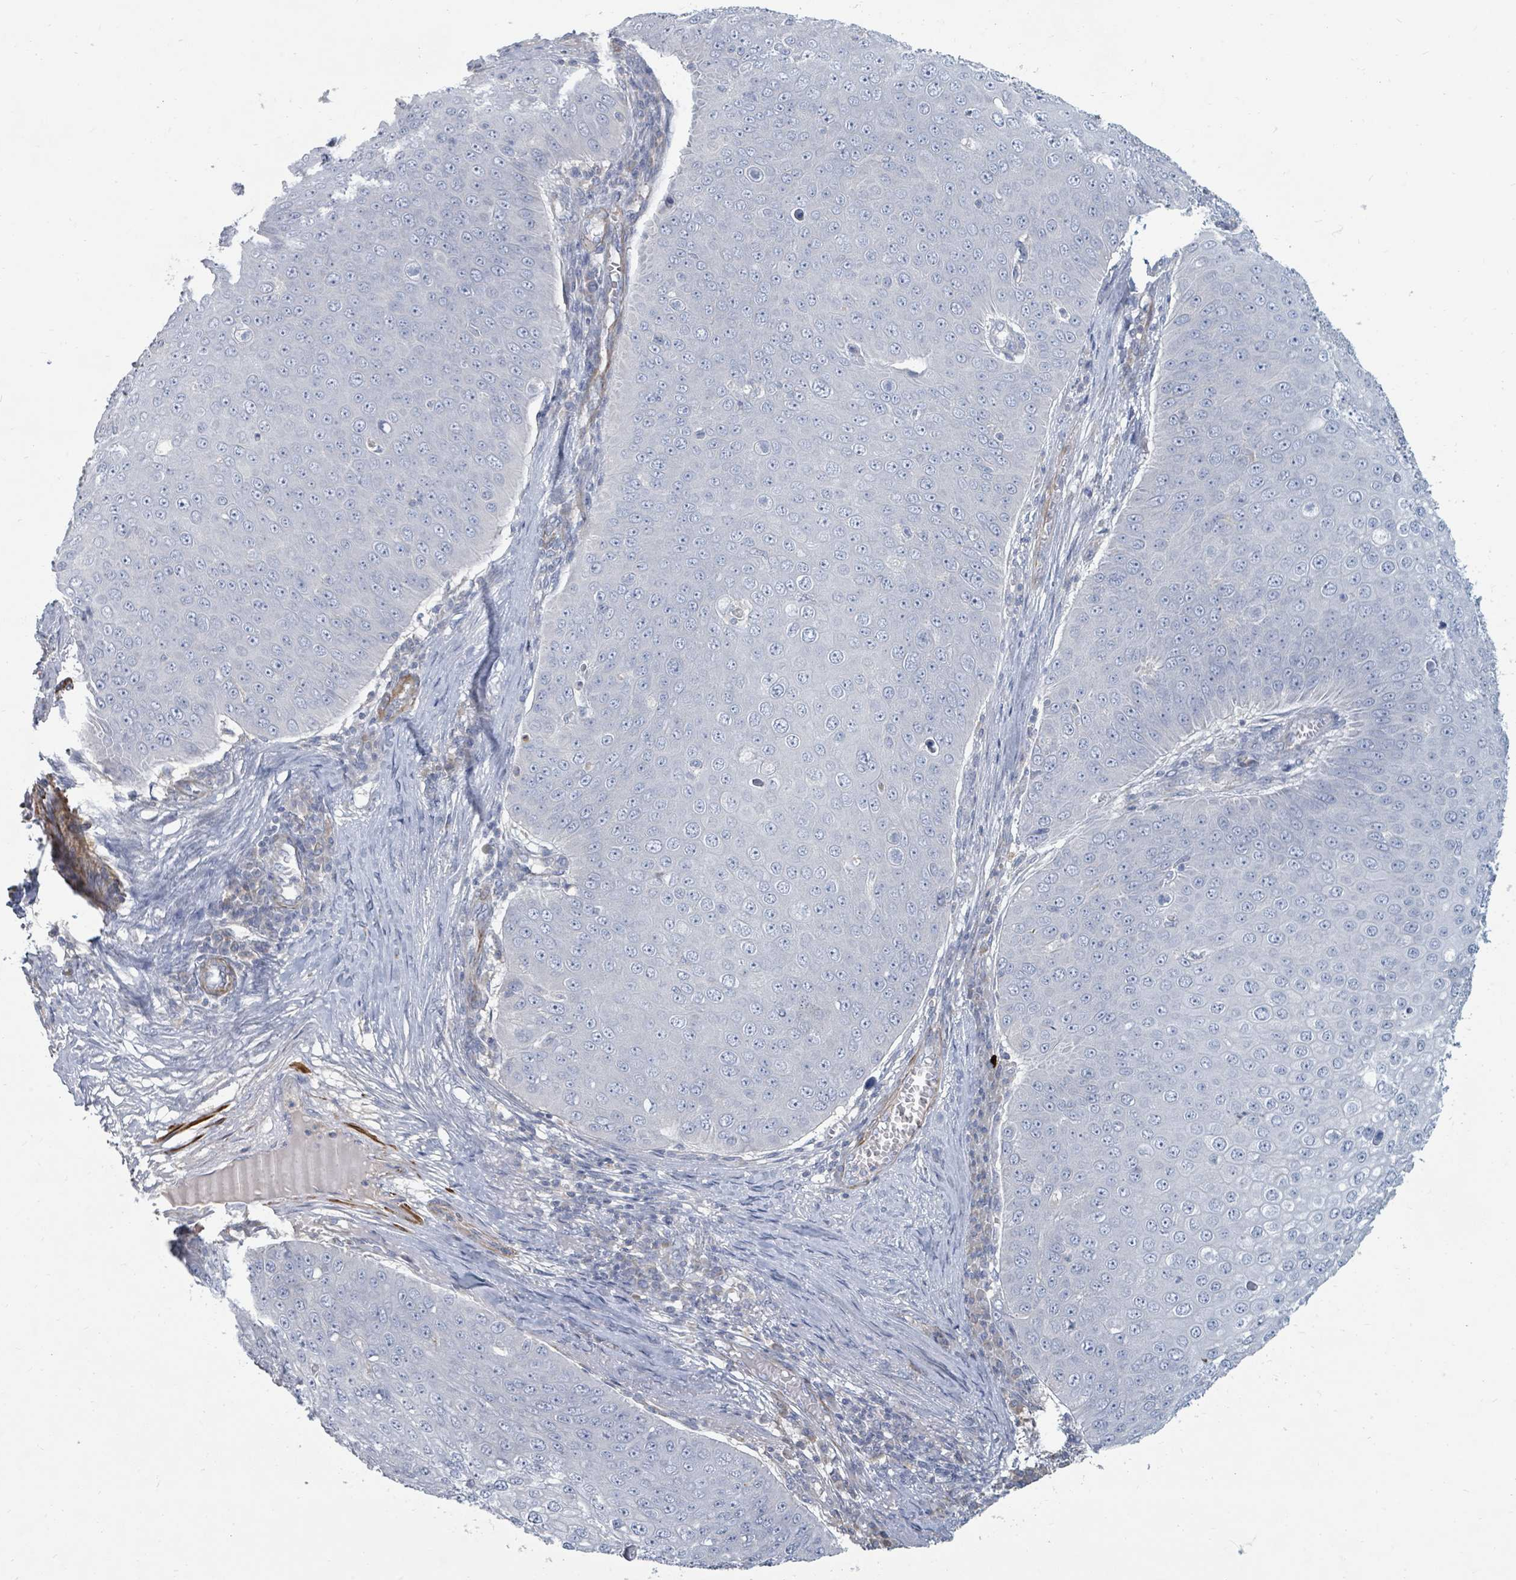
{"staining": {"intensity": "negative", "quantity": "none", "location": "none"}, "tissue": "skin cancer", "cell_type": "Tumor cells", "image_type": "cancer", "snomed": [{"axis": "morphology", "description": "Squamous cell carcinoma, NOS"}, {"axis": "topography", "description": "Skin"}], "caption": "The image shows no staining of tumor cells in skin squamous cell carcinoma. (DAB (3,3'-diaminobenzidine) IHC visualized using brightfield microscopy, high magnification).", "gene": "ARGFX", "patient": {"sex": "male", "age": 71}}